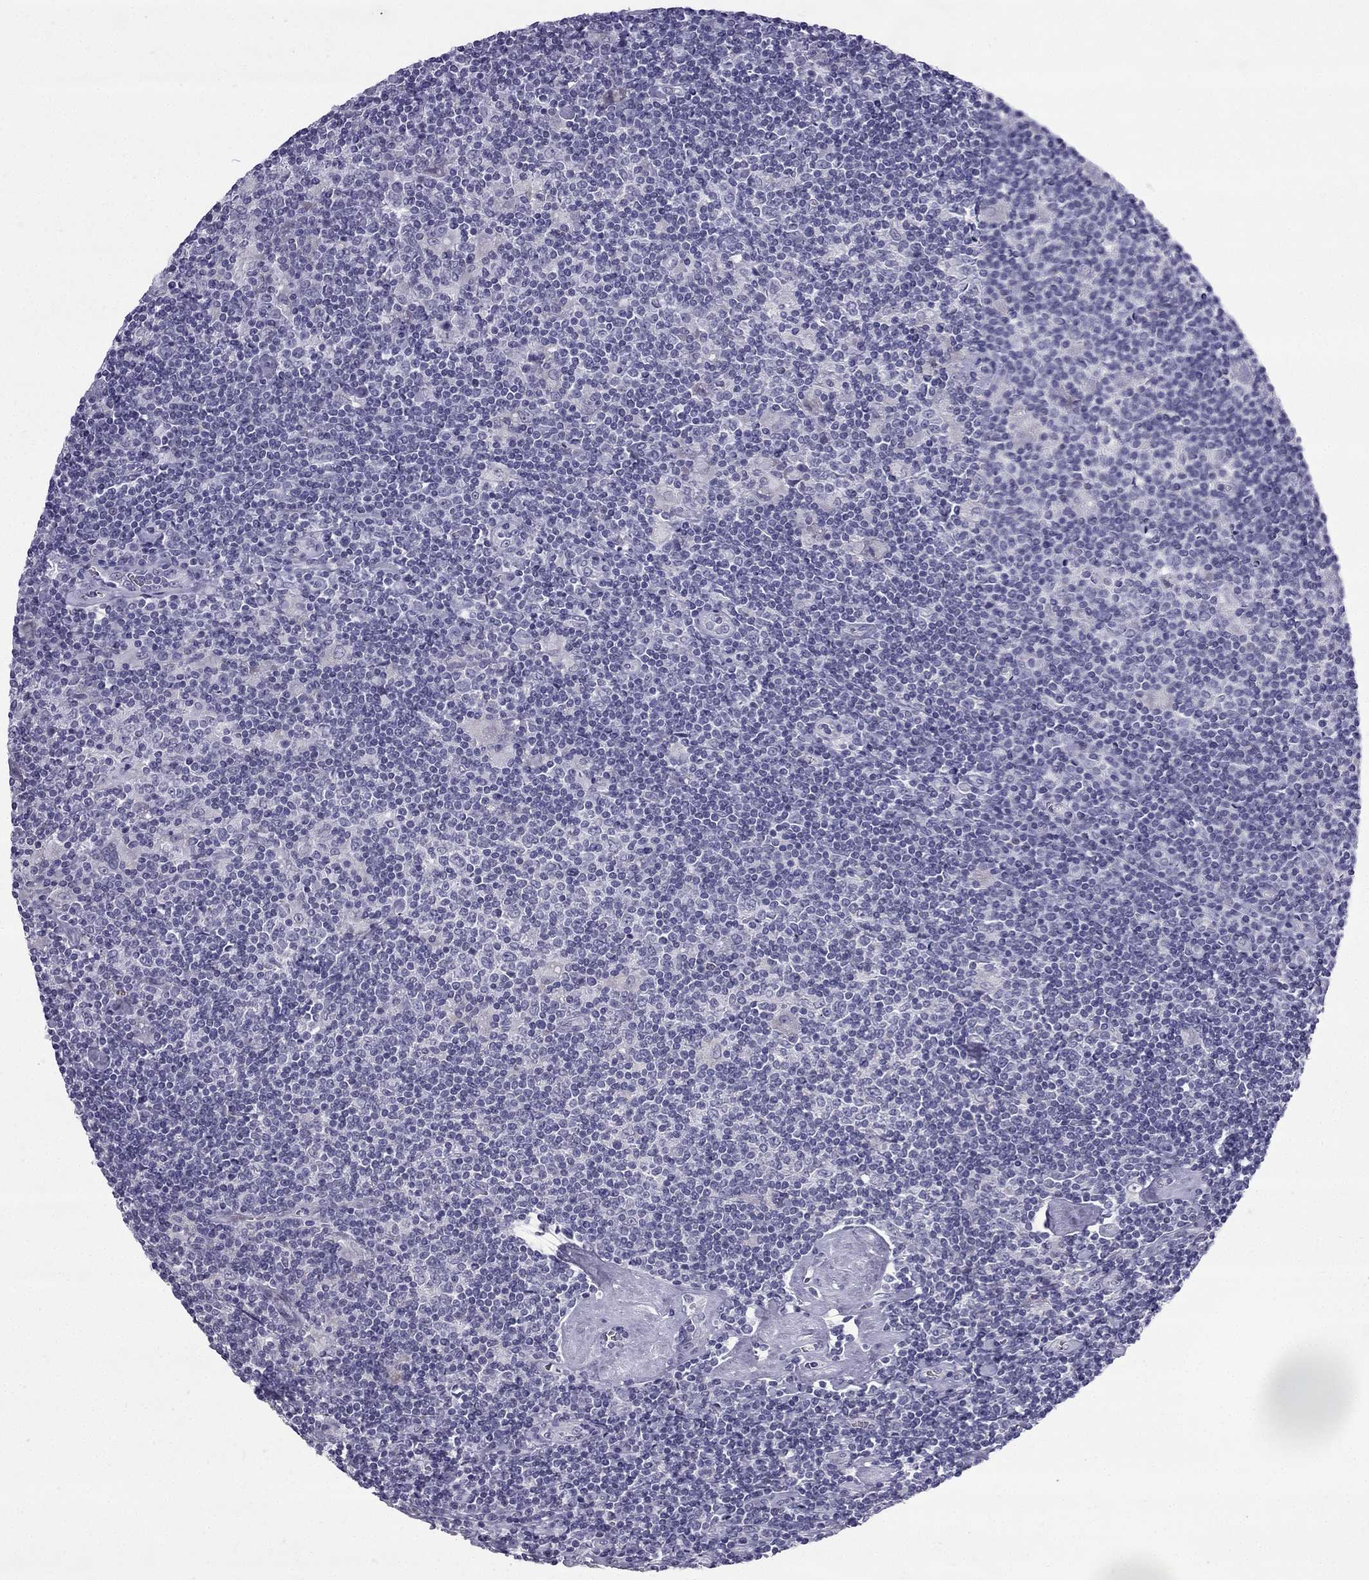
{"staining": {"intensity": "negative", "quantity": "none", "location": "none"}, "tissue": "lymphoma", "cell_type": "Tumor cells", "image_type": "cancer", "snomed": [{"axis": "morphology", "description": "Hodgkin's disease, NOS"}, {"axis": "topography", "description": "Lymph node"}], "caption": "Protein analysis of Hodgkin's disease exhibits no significant staining in tumor cells. (Brightfield microscopy of DAB (3,3'-diaminobenzidine) IHC at high magnification).", "gene": "CFAP53", "patient": {"sex": "male", "age": 40}}